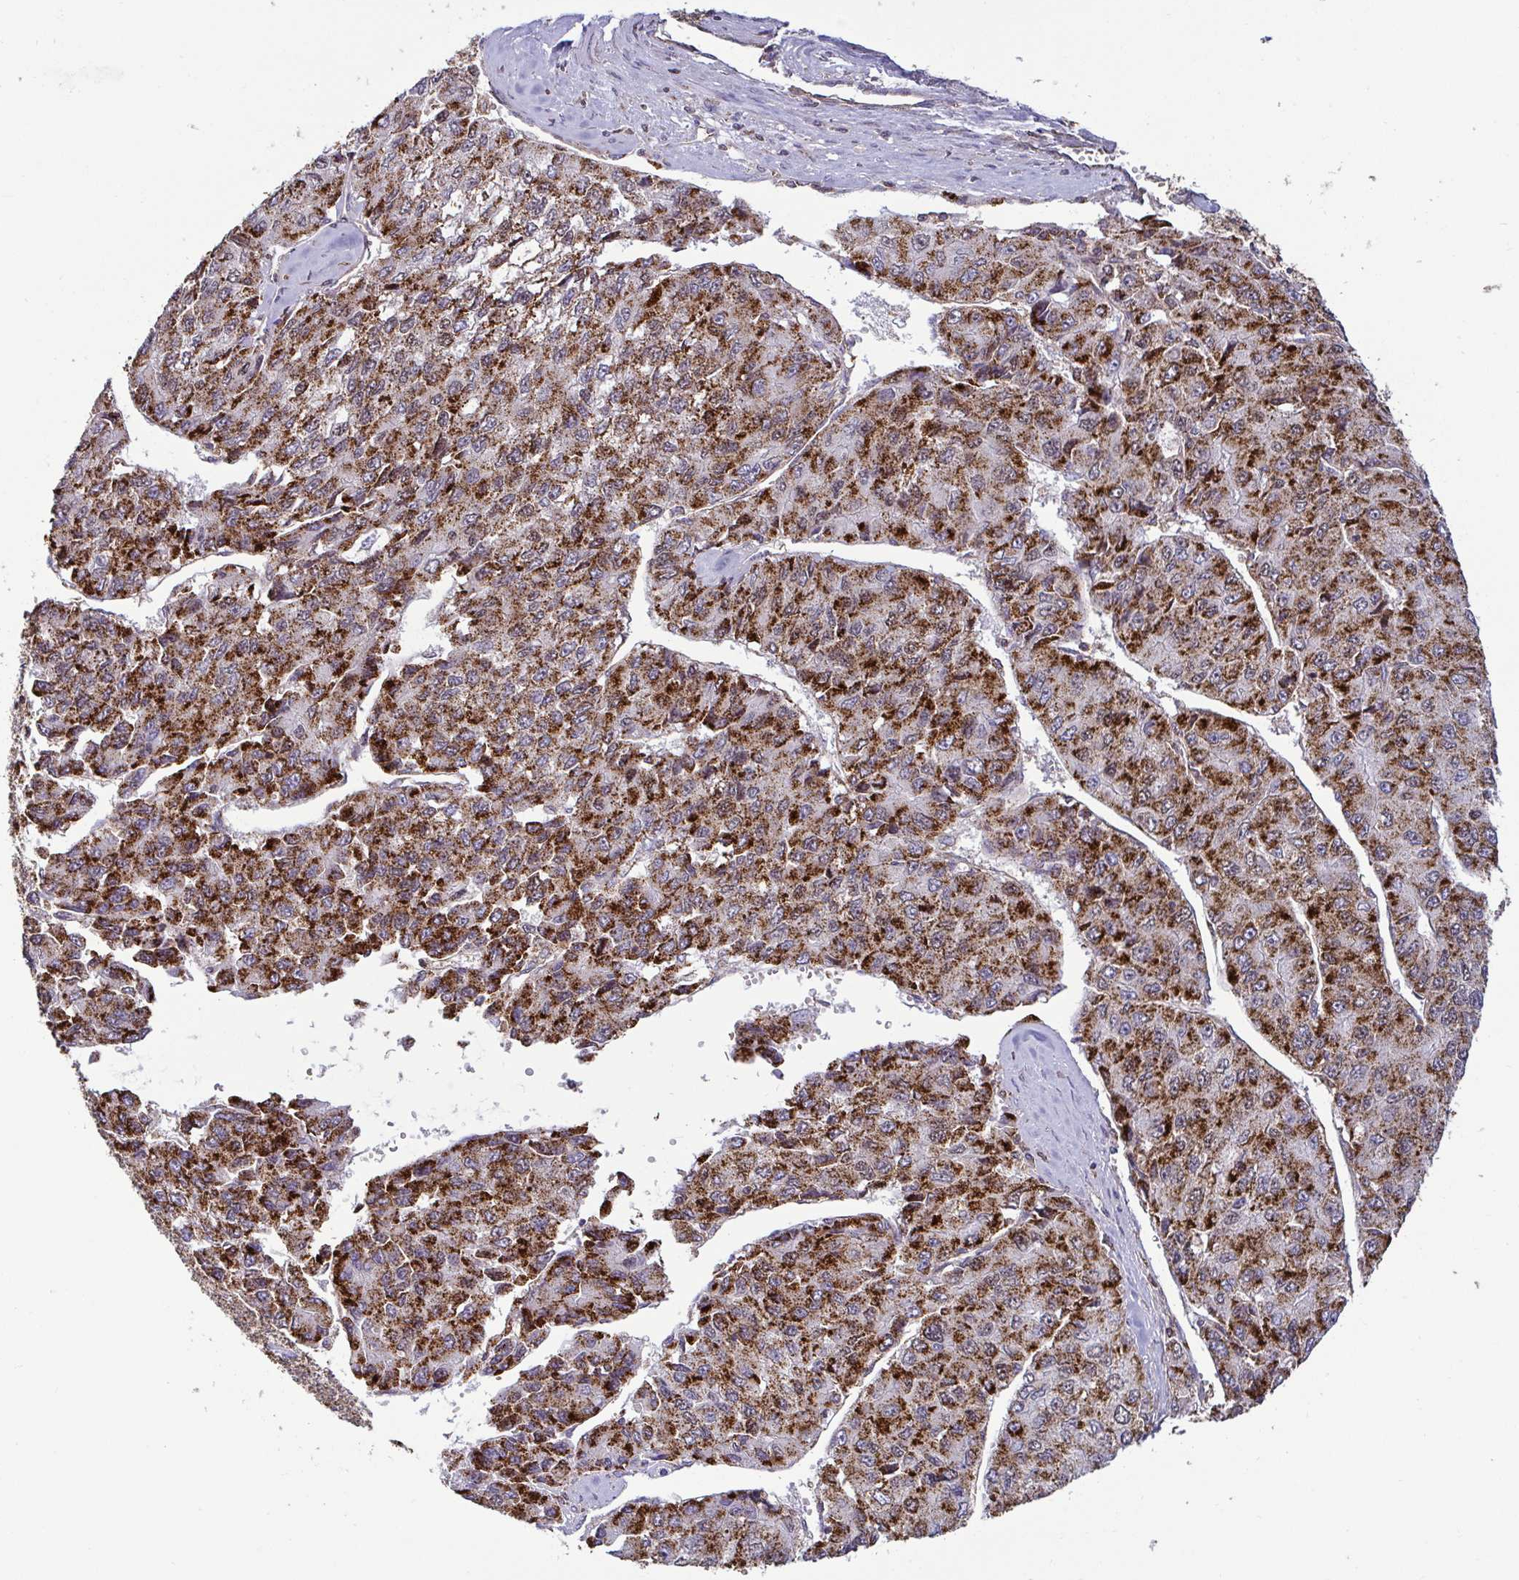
{"staining": {"intensity": "strong", "quantity": ">75%", "location": "cytoplasmic/membranous"}, "tissue": "liver cancer", "cell_type": "Tumor cells", "image_type": "cancer", "snomed": [{"axis": "morphology", "description": "Carcinoma, Hepatocellular, NOS"}, {"axis": "topography", "description": "Liver"}], "caption": "Immunohistochemistry (IHC) image of human liver cancer (hepatocellular carcinoma) stained for a protein (brown), which demonstrates high levels of strong cytoplasmic/membranous staining in approximately >75% of tumor cells.", "gene": "SPRY1", "patient": {"sex": "female", "age": 66}}